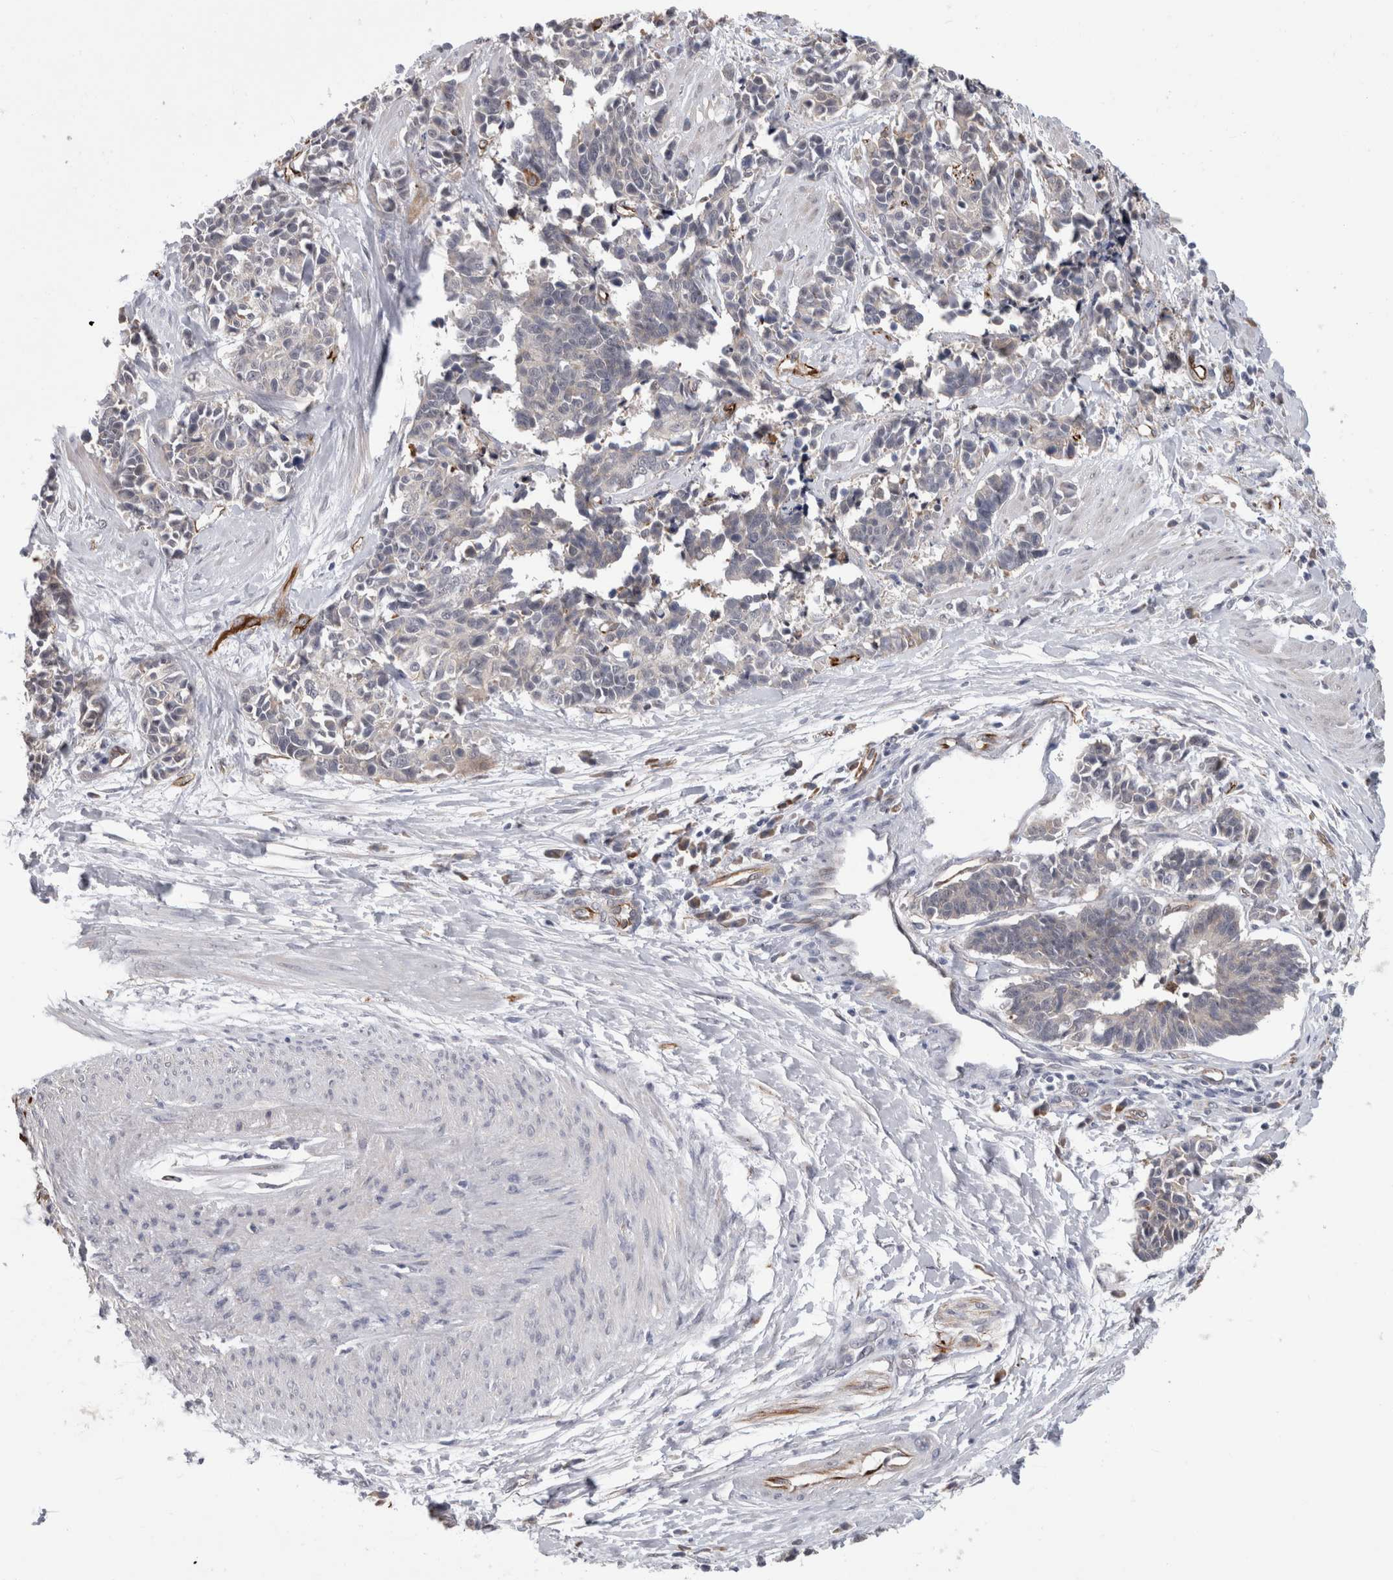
{"staining": {"intensity": "negative", "quantity": "none", "location": "none"}, "tissue": "cervical cancer", "cell_type": "Tumor cells", "image_type": "cancer", "snomed": [{"axis": "morphology", "description": "Squamous cell carcinoma, NOS"}, {"axis": "topography", "description": "Cervix"}], "caption": "There is no significant staining in tumor cells of squamous cell carcinoma (cervical).", "gene": "FAM83H", "patient": {"sex": "female", "age": 35}}